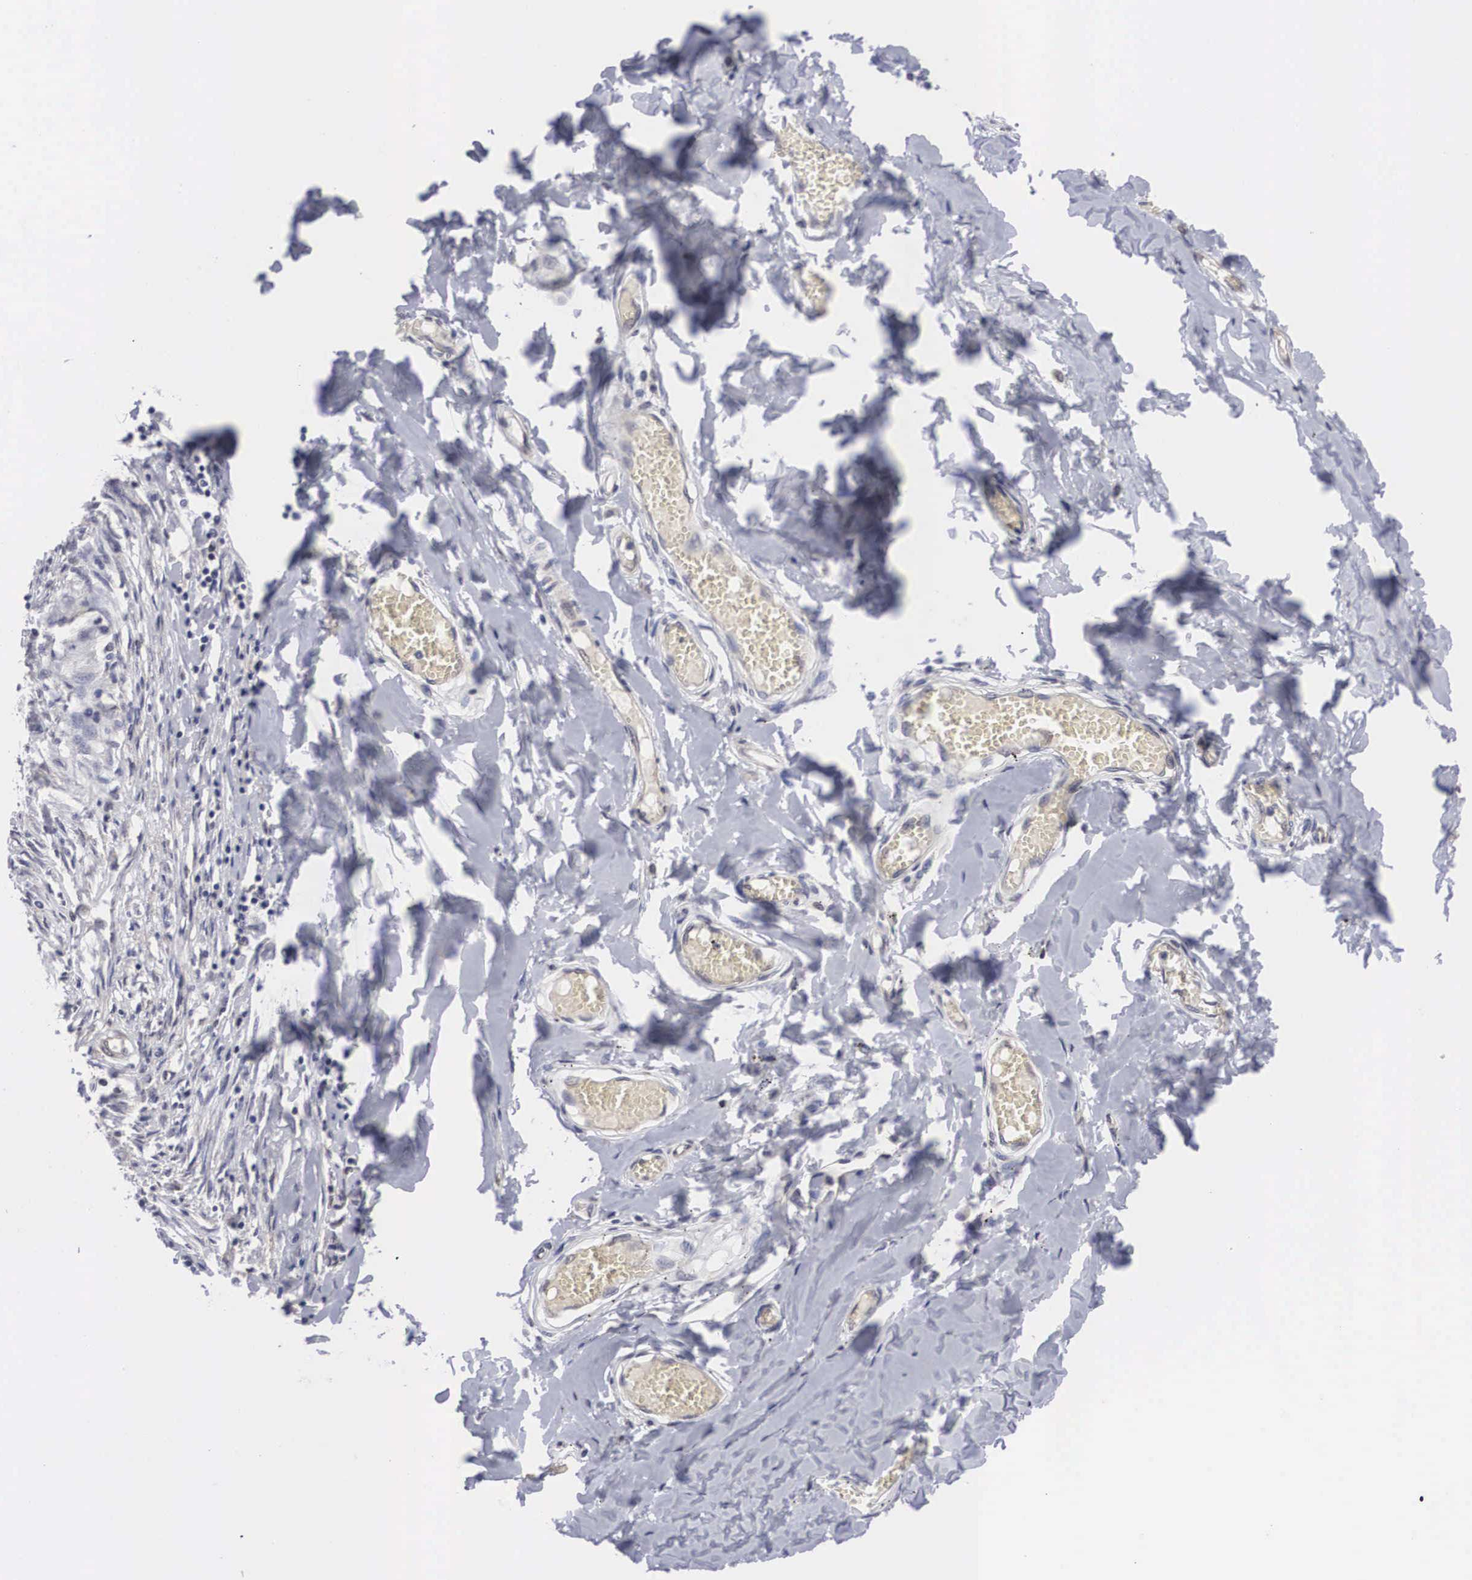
{"staining": {"intensity": "negative", "quantity": "none", "location": "none"}, "tissue": "adipose tissue", "cell_type": "Adipocytes", "image_type": "normal", "snomed": [{"axis": "morphology", "description": "Normal tissue, NOS"}, {"axis": "morphology", "description": "Sarcoma, NOS"}, {"axis": "topography", "description": "Skin"}, {"axis": "topography", "description": "Soft tissue"}], "caption": "Immunohistochemistry (IHC) of normal adipose tissue displays no staining in adipocytes. (DAB immunohistochemistry (IHC), high magnification).", "gene": "OTX2", "patient": {"sex": "female", "age": 51}}